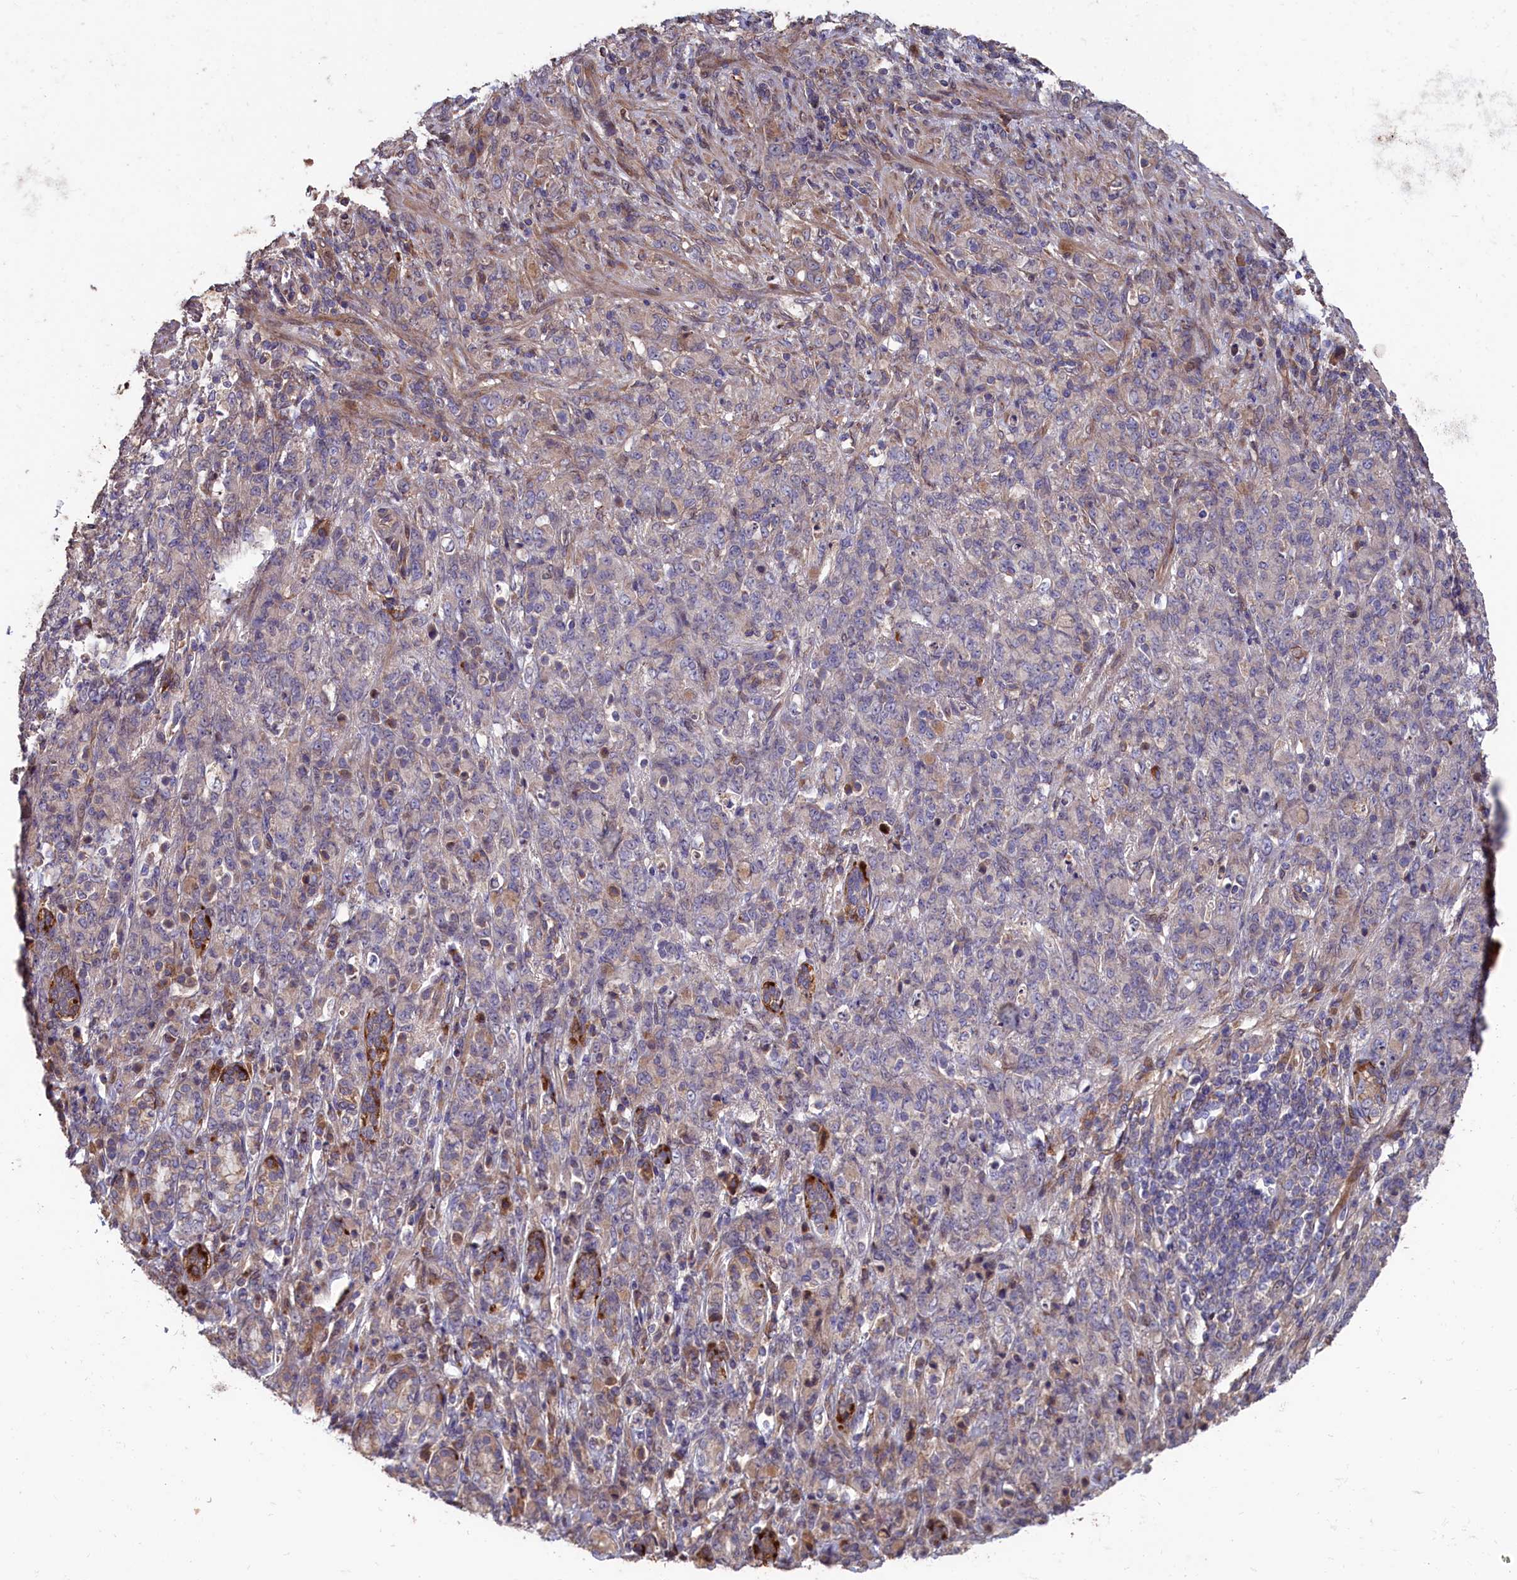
{"staining": {"intensity": "negative", "quantity": "none", "location": "none"}, "tissue": "stomach cancer", "cell_type": "Tumor cells", "image_type": "cancer", "snomed": [{"axis": "morphology", "description": "Adenocarcinoma, NOS"}, {"axis": "topography", "description": "Stomach"}], "caption": "High magnification brightfield microscopy of stomach cancer stained with DAB (brown) and counterstained with hematoxylin (blue): tumor cells show no significant positivity.", "gene": "GREB1L", "patient": {"sex": "female", "age": 79}}